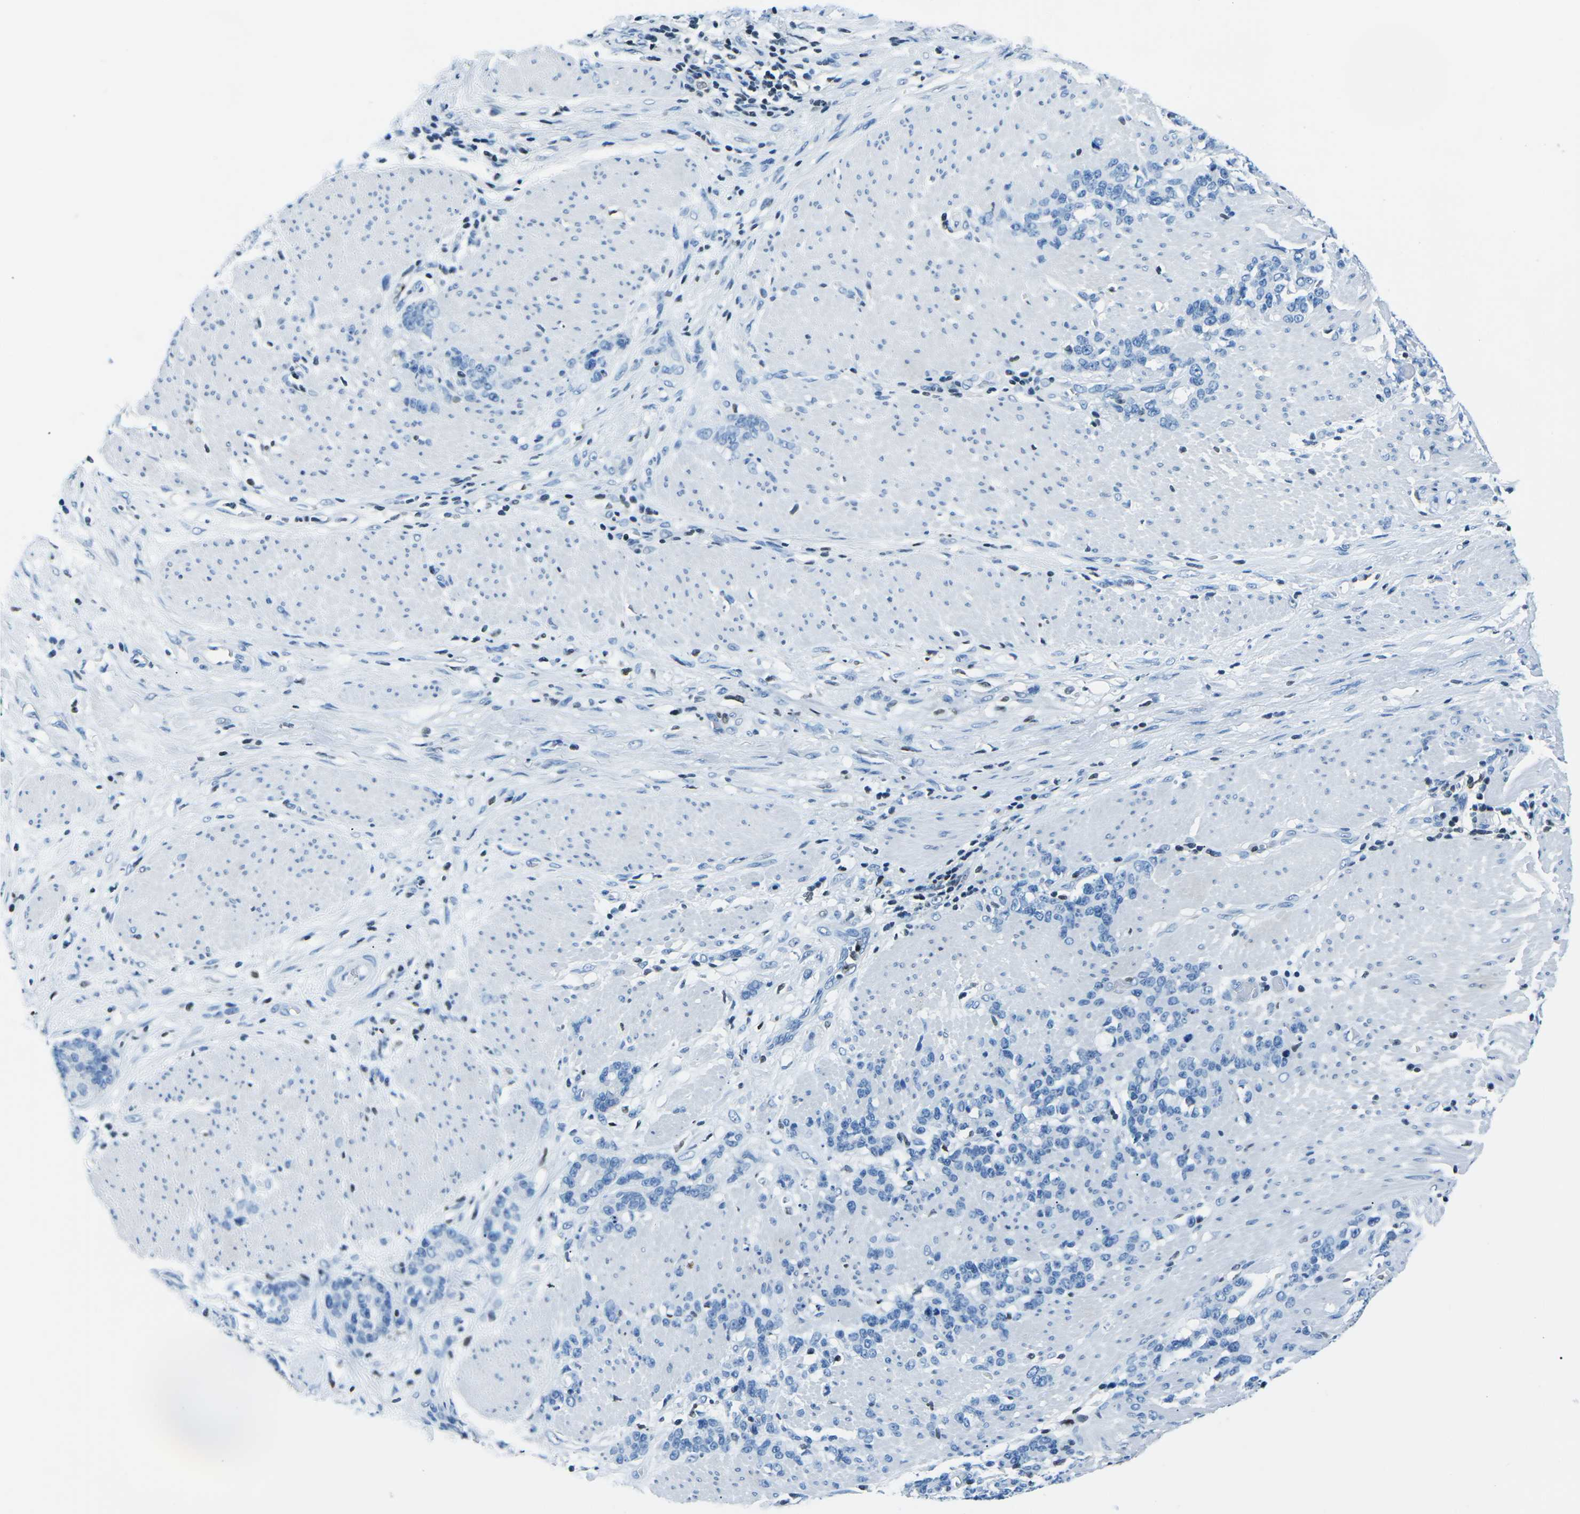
{"staining": {"intensity": "negative", "quantity": "none", "location": "none"}, "tissue": "stomach cancer", "cell_type": "Tumor cells", "image_type": "cancer", "snomed": [{"axis": "morphology", "description": "Adenocarcinoma, NOS"}, {"axis": "topography", "description": "Stomach, lower"}], "caption": "Tumor cells show no significant protein staining in stomach cancer.", "gene": "CELF2", "patient": {"sex": "male", "age": 88}}